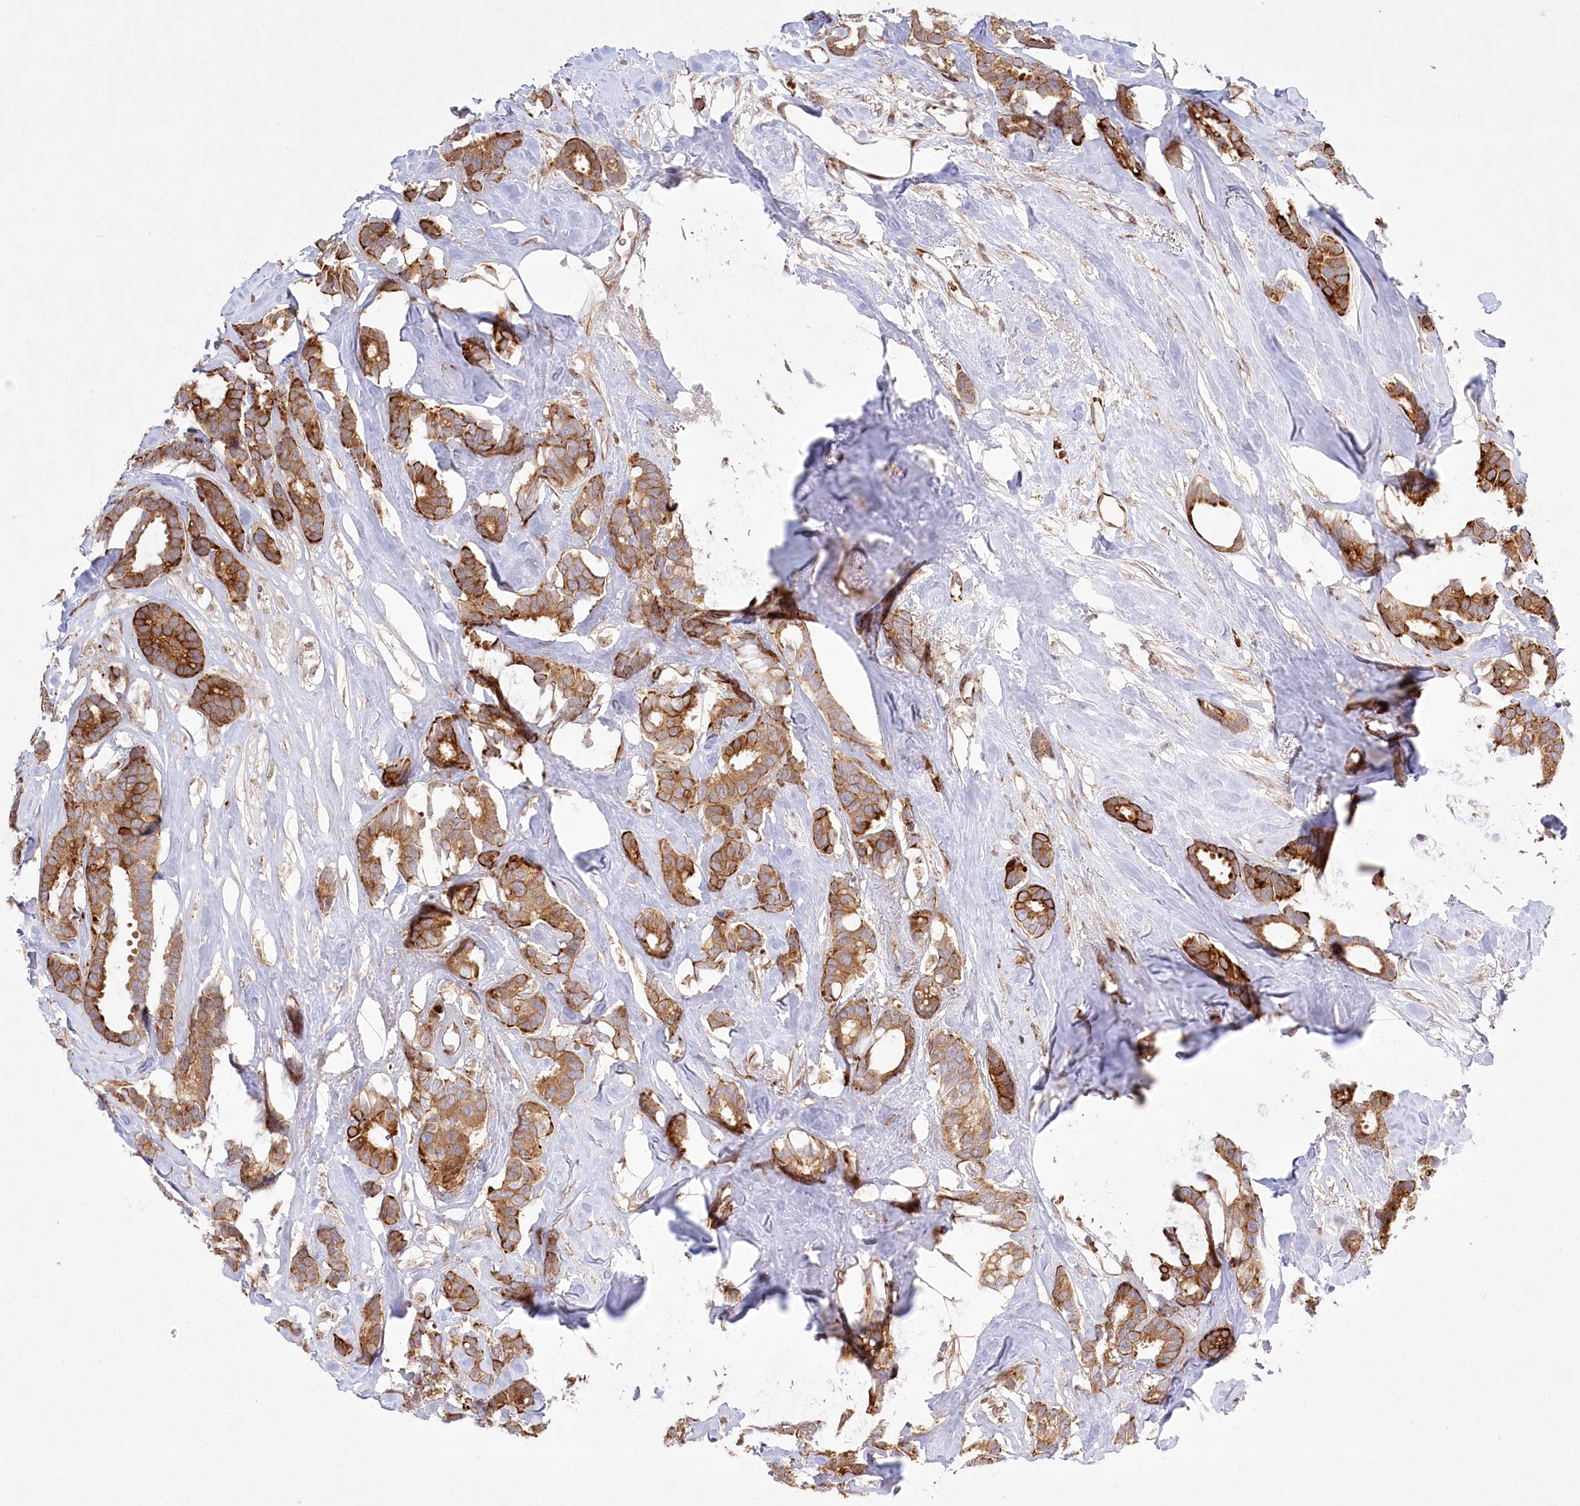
{"staining": {"intensity": "moderate", "quantity": ">75%", "location": "cytoplasmic/membranous"}, "tissue": "breast cancer", "cell_type": "Tumor cells", "image_type": "cancer", "snomed": [{"axis": "morphology", "description": "Duct carcinoma"}, {"axis": "topography", "description": "Breast"}], "caption": "DAB (3,3'-diaminobenzidine) immunohistochemical staining of human breast cancer demonstrates moderate cytoplasmic/membranous protein staining in about >75% of tumor cells. The staining is performed using DAB (3,3'-diaminobenzidine) brown chromogen to label protein expression. The nuclei are counter-stained blue using hematoxylin.", "gene": "COMMD3", "patient": {"sex": "female", "age": 87}}